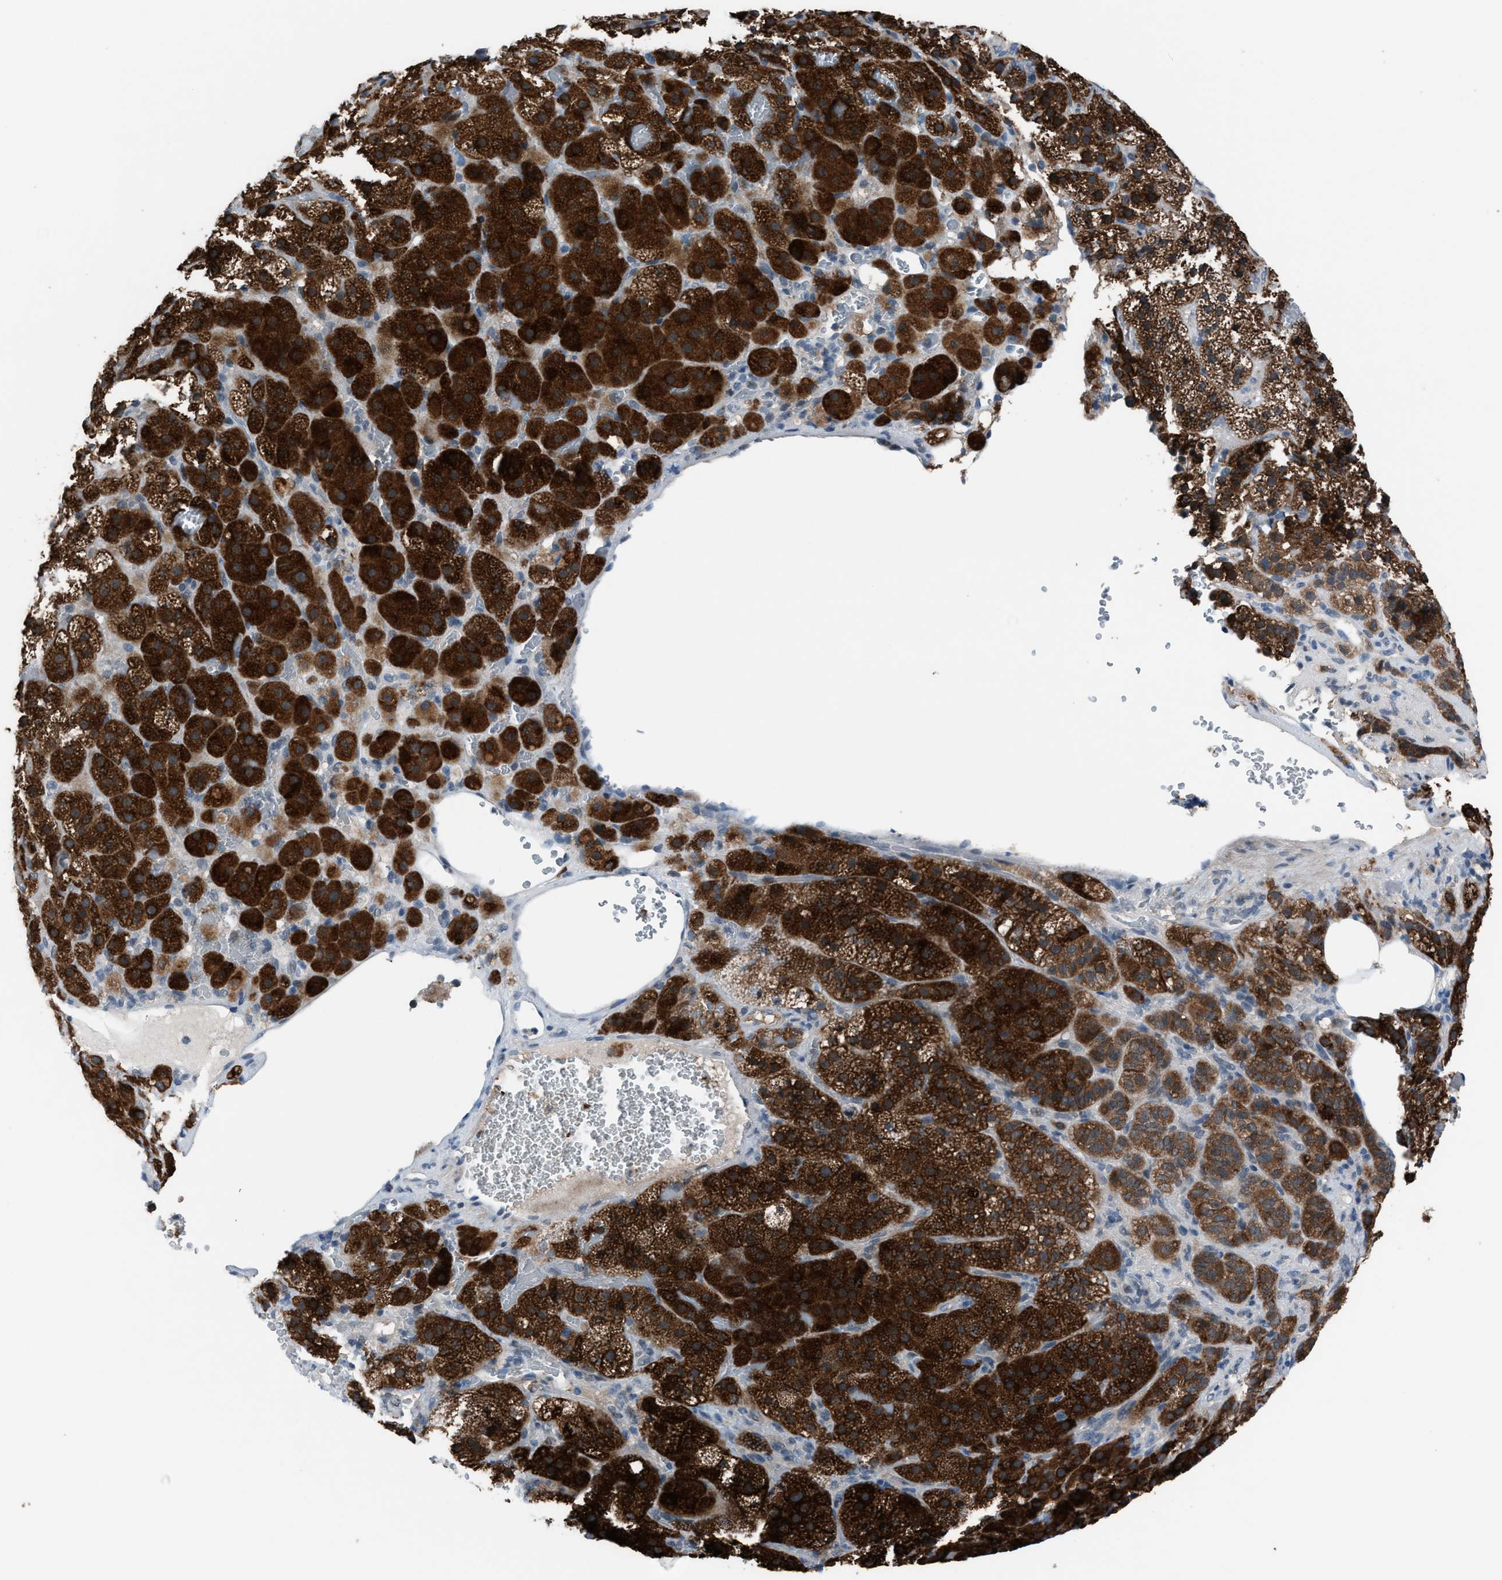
{"staining": {"intensity": "strong", "quantity": ">75%", "location": "cytoplasmic/membranous"}, "tissue": "adrenal gland", "cell_type": "Glandular cells", "image_type": "normal", "snomed": [{"axis": "morphology", "description": "Normal tissue, NOS"}, {"axis": "topography", "description": "Adrenal gland"}], "caption": "Adrenal gland stained for a protein (brown) exhibits strong cytoplasmic/membranous positive expression in approximately >75% of glandular cells.", "gene": "ANAPC11", "patient": {"sex": "female", "age": 59}}